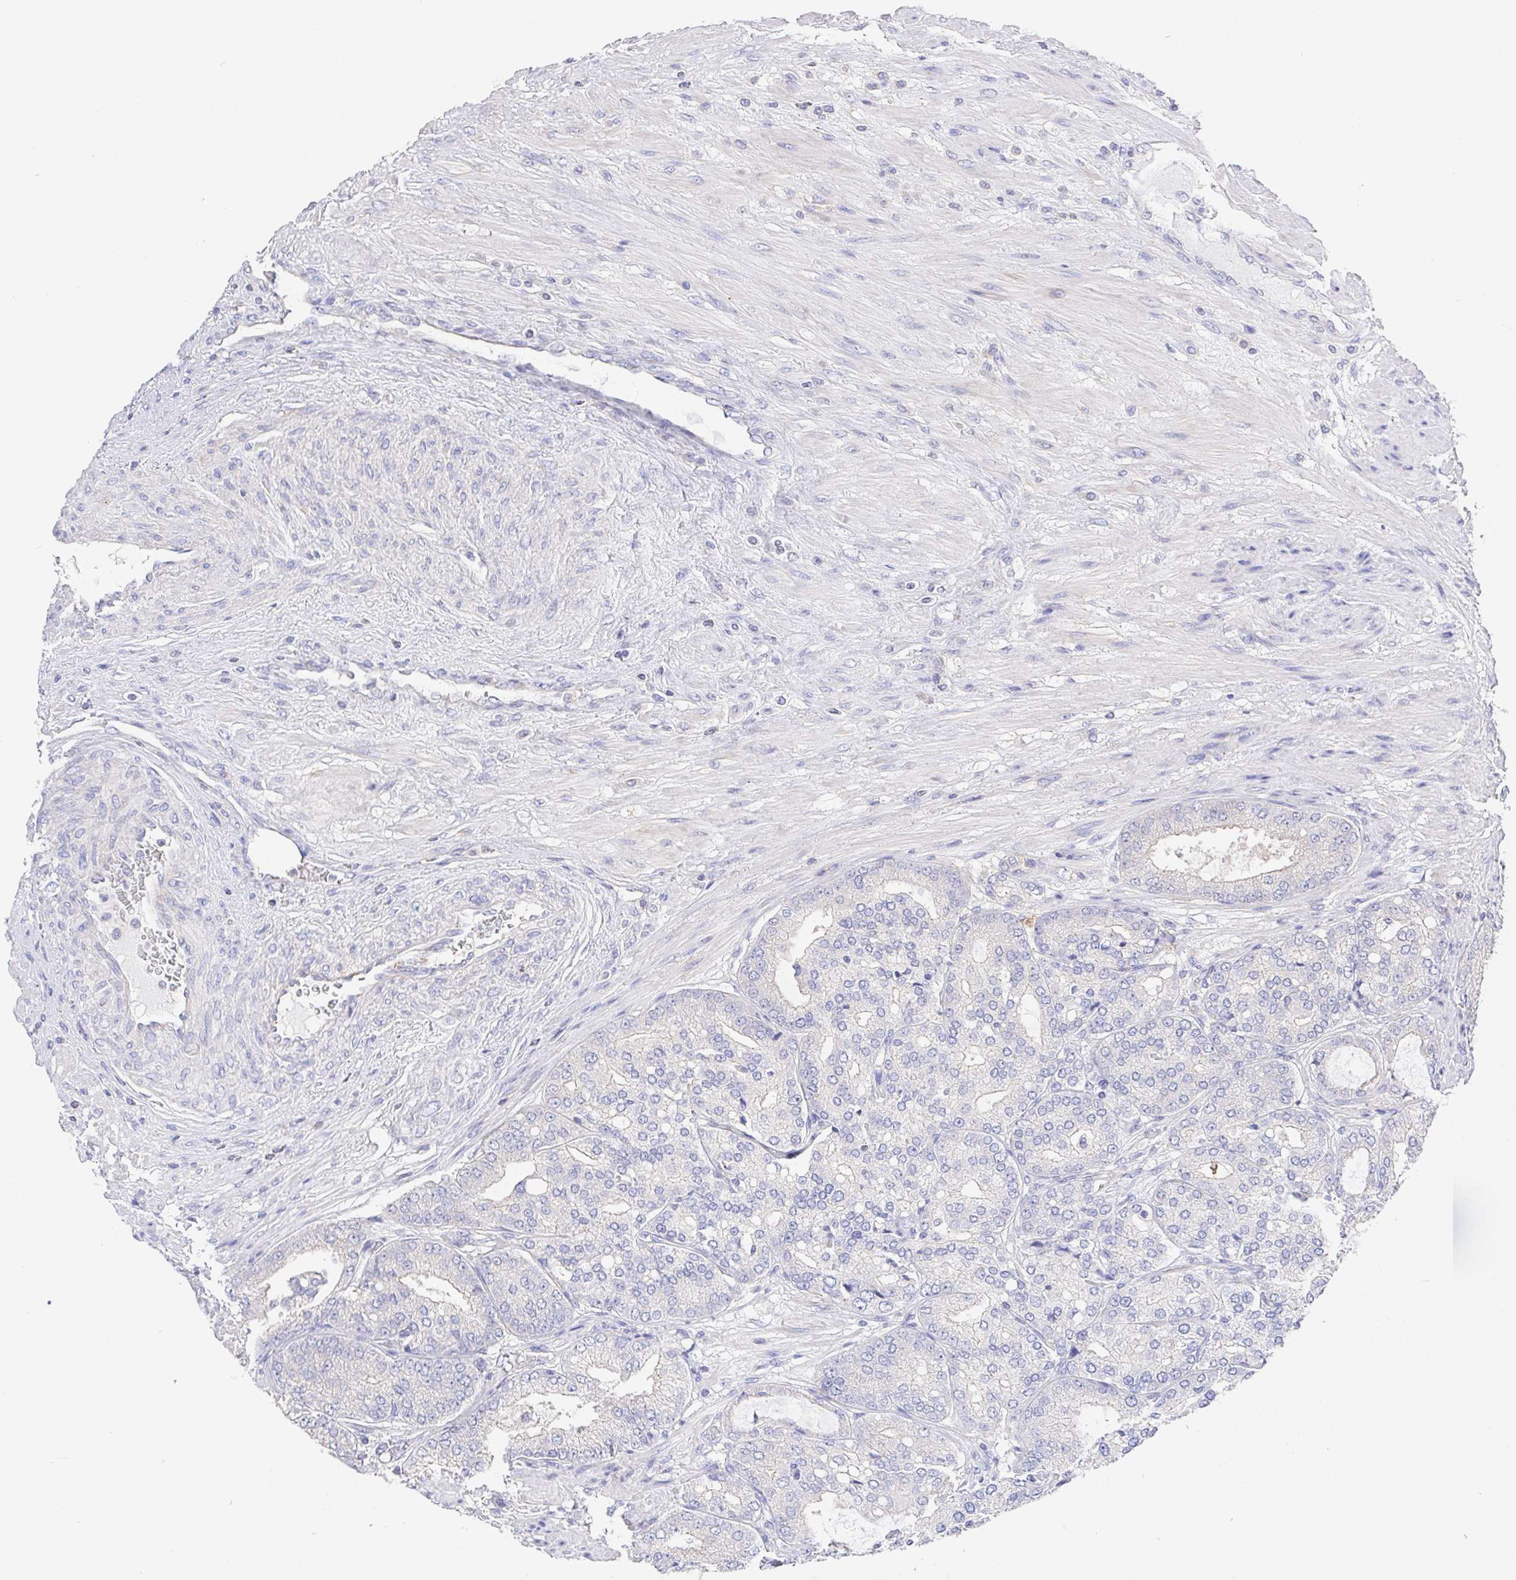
{"staining": {"intensity": "negative", "quantity": "none", "location": "none"}, "tissue": "prostate cancer", "cell_type": "Tumor cells", "image_type": "cancer", "snomed": [{"axis": "morphology", "description": "Adenocarcinoma, High grade"}, {"axis": "topography", "description": "Prostate"}], "caption": "Immunohistochemistry (IHC) photomicrograph of prostate adenocarcinoma (high-grade) stained for a protein (brown), which exhibits no positivity in tumor cells. (Brightfield microscopy of DAB IHC at high magnification).", "gene": "PRG3", "patient": {"sex": "male", "age": 71}}